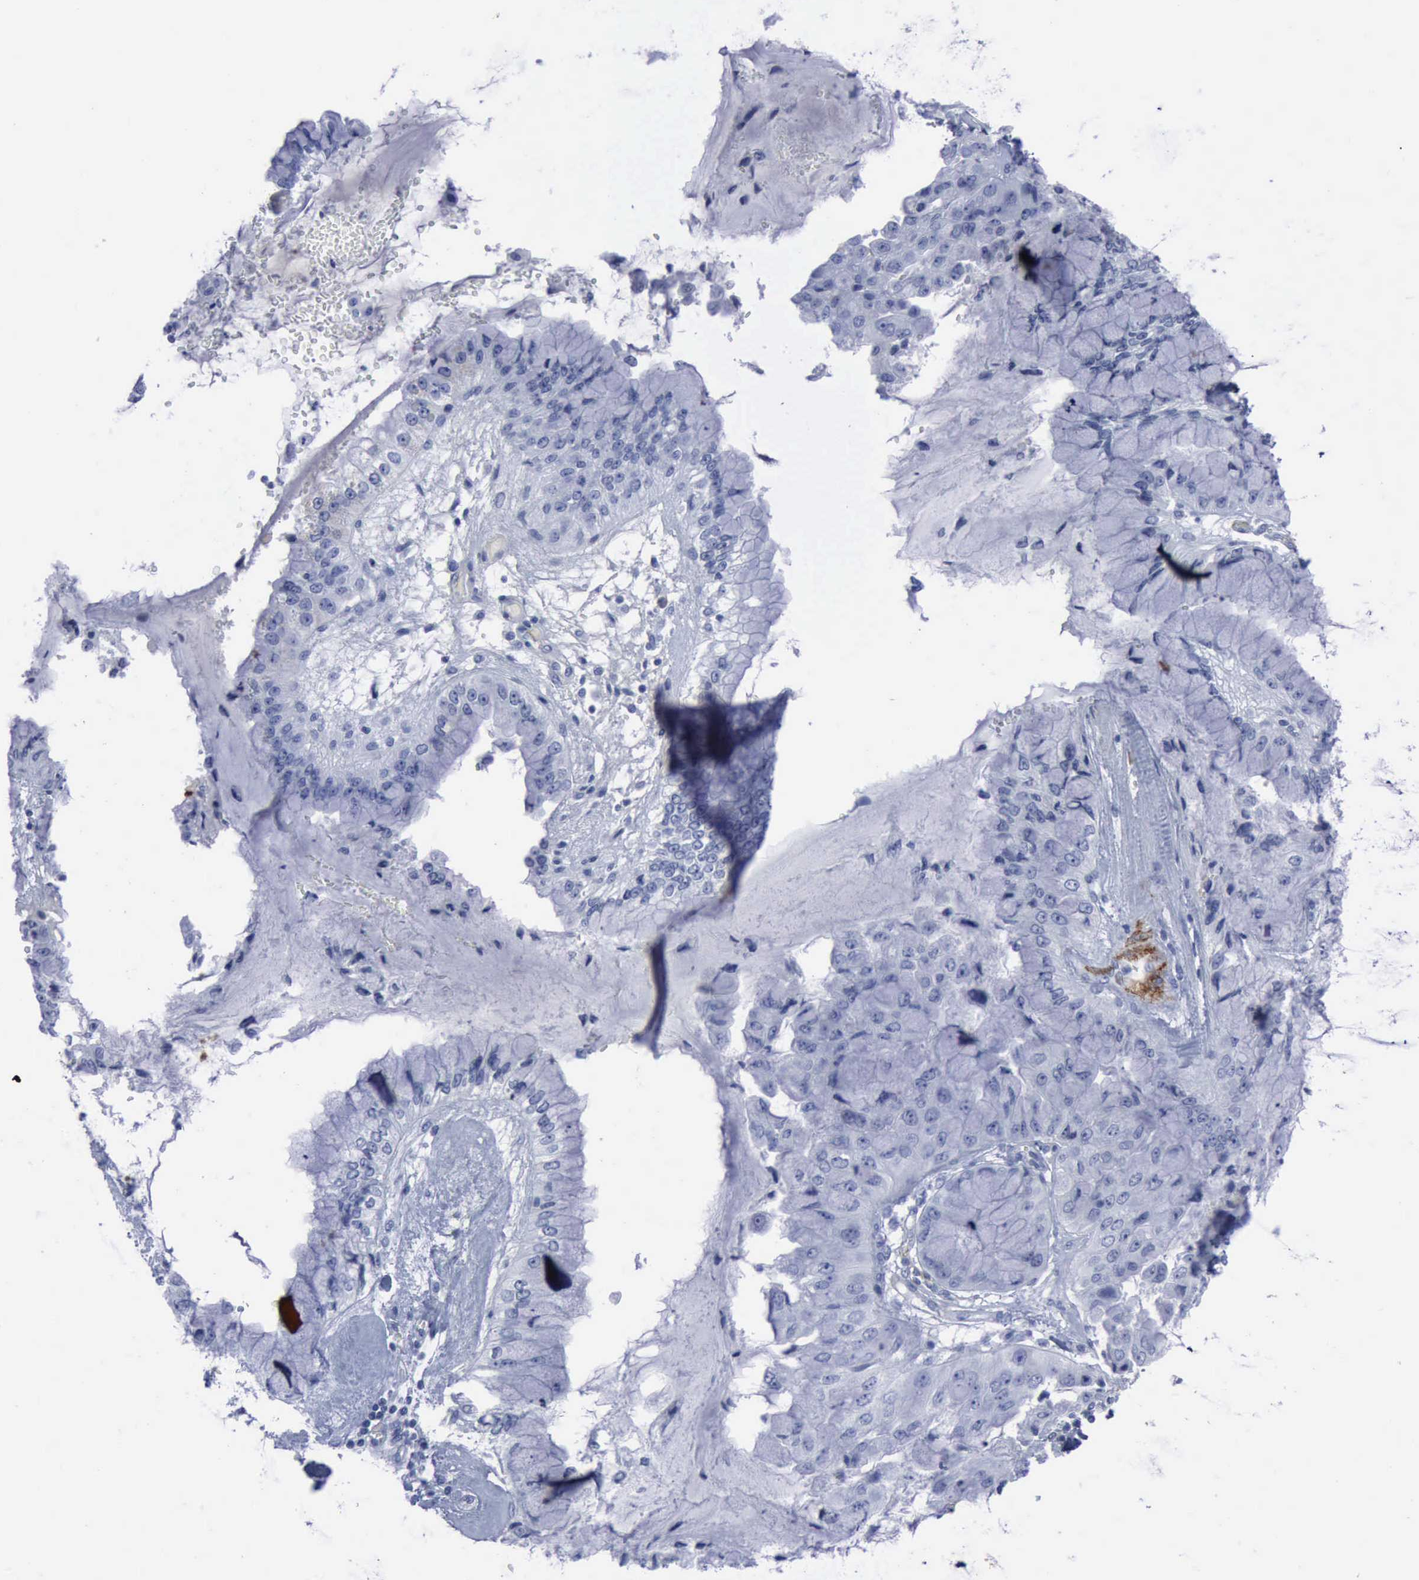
{"staining": {"intensity": "negative", "quantity": "none", "location": "none"}, "tissue": "liver cancer", "cell_type": "Tumor cells", "image_type": "cancer", "snomed": [{"axis": "morphology", "description": "Cholangiocarcinoma"}, {"axis": "topography", "description": "Liver"}], "caption": "Tumor cells are negative for brown protein staining in cholangiocarcinoma (liver). (Stains: DAB (3,3'-diaminobenzidine) immunohistochemistry (IHC) with hematoxylin counter stain, Microscopy: brightfield microscopy at high magnification).", "gene": "NGFR", "patient": {"sex": "female", "age": 79}}